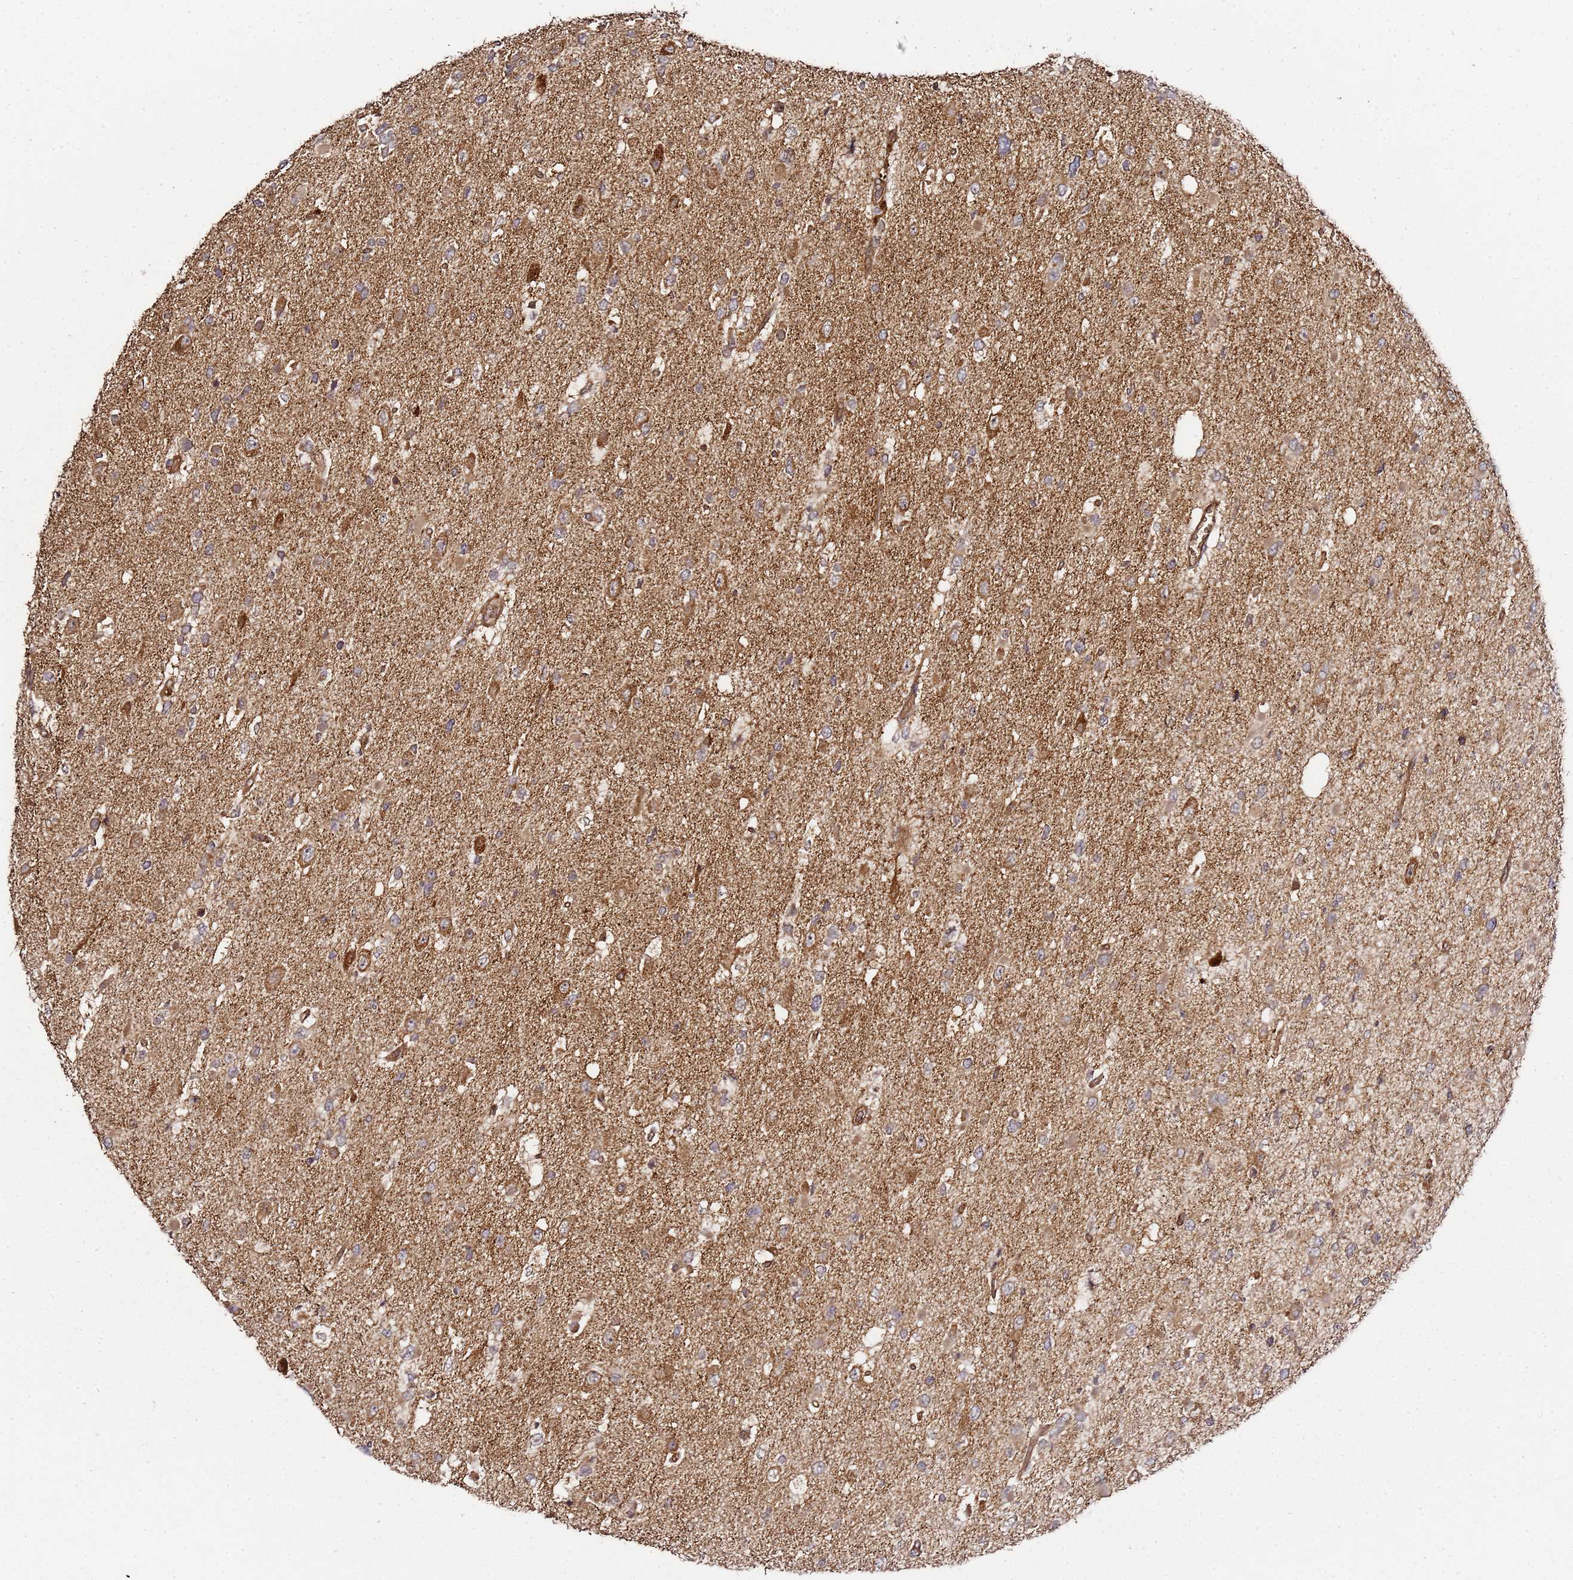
{"staining": {"intensity": "moderate", "quantity": ">75%", "location": "cytoplasmic/membranous"}, "tissue": "glioma", "cell_type": "Tumor cells", "image_type": "cancer", "snomed": [{"axis": "morphology", "description": "Glioma, malignant, High grade"}, {"axis": "topography", "description": "Brain"}], "caption": "A brown stain shows moderate cytoplasmic/membranous staining of a protein in human glioma tumor cells.", "gene": "TM2D2", "patient": {"sex": "male", "age": 53}}